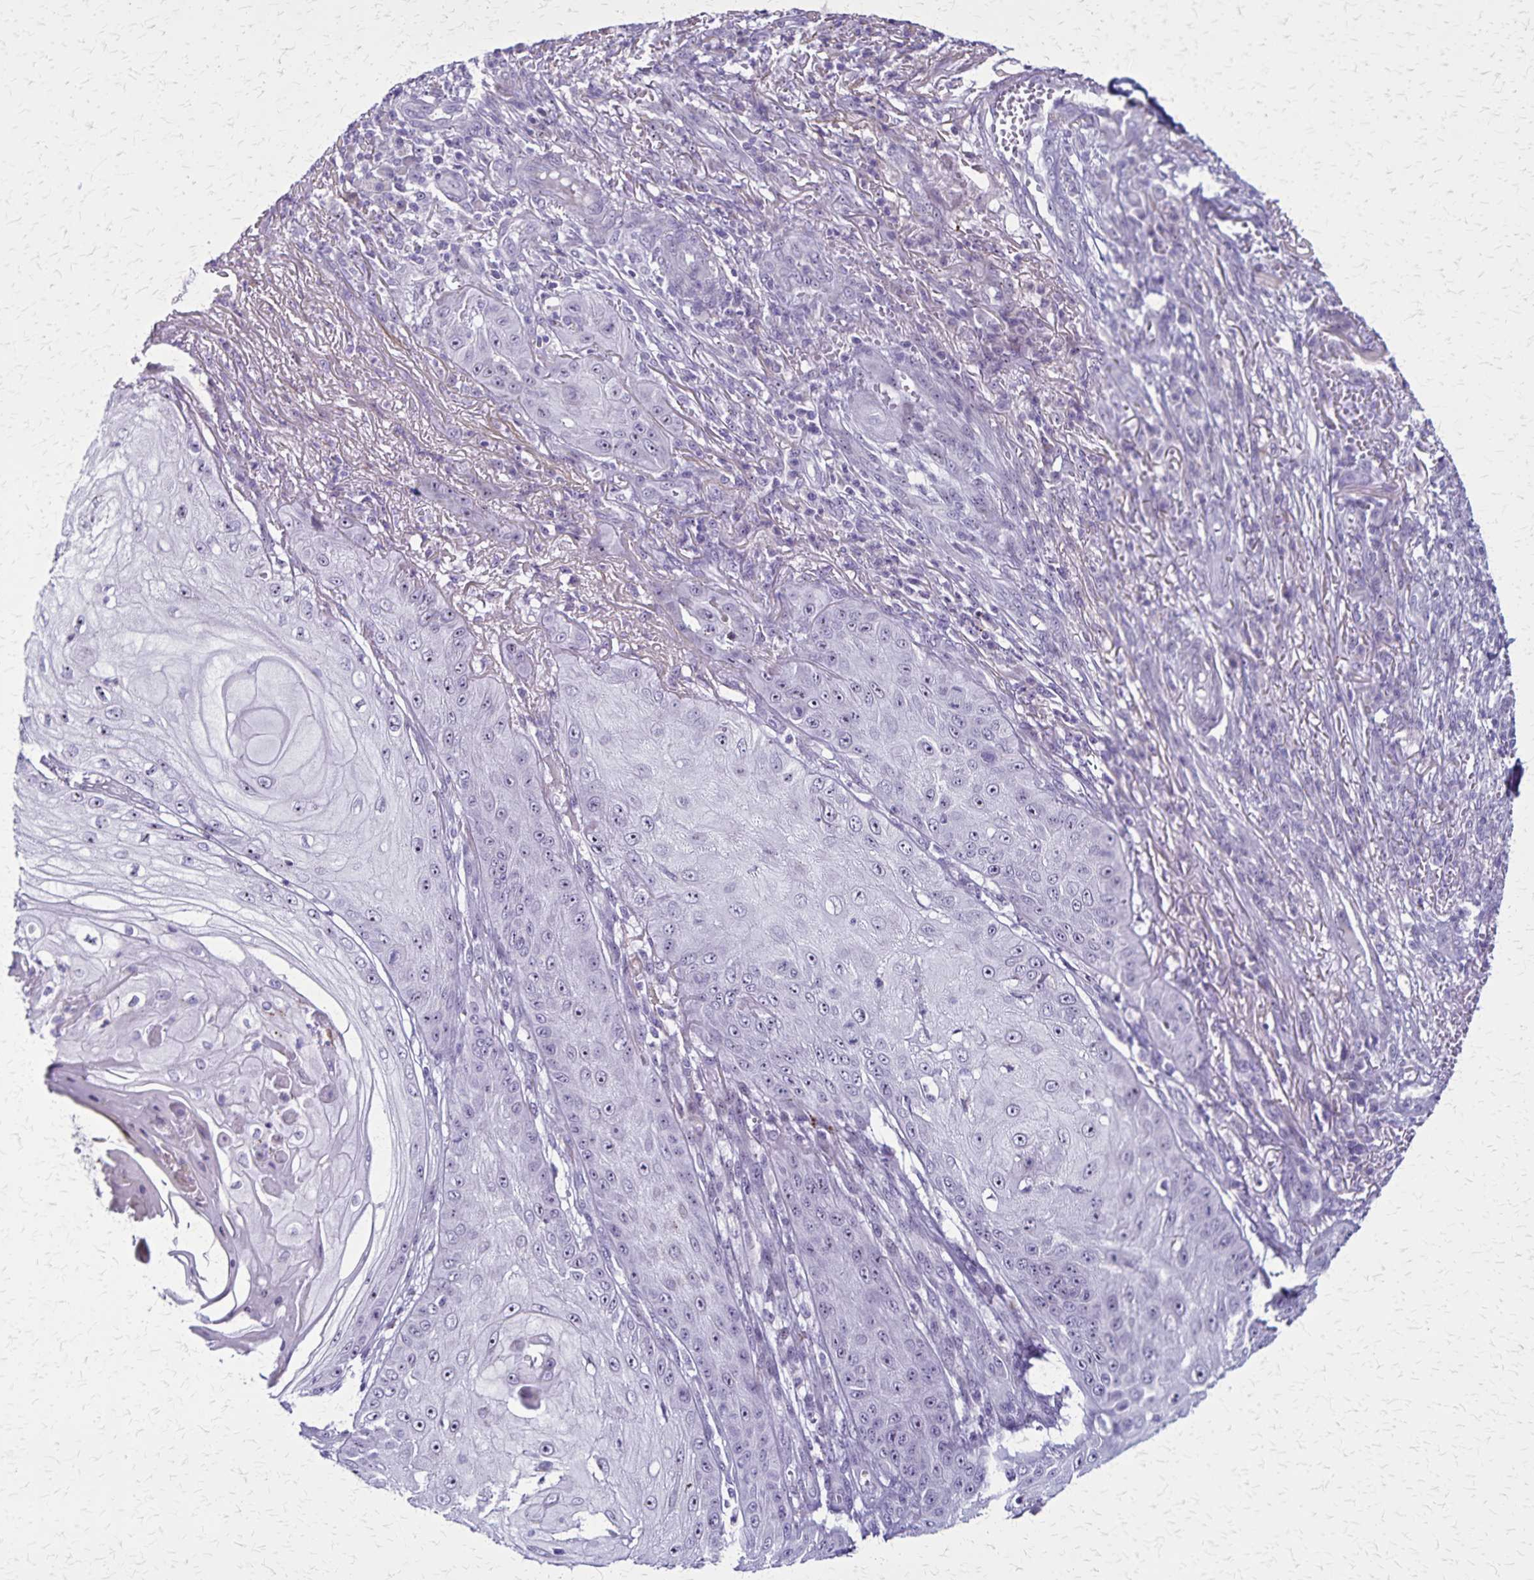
{"staining": {"intensity": "negative", "quantity": "none", "location": "none"}, "tissue": "skin cancer", "cell_type": "Tumor cells", "image_type": "cancer", "snomed": [{"axis": "morphology", "description": "Squamous cell carcinoma, NOS"}, {"axis": "topography", "description": "Skin"}], "caption": "DAB (3,3'-diaminobenzidine) immunohistochemical staining of skin squamous cell carcinoma shows no significant staining in tumor cells.", "gene": "OR51B5", "patient": {"sex": "male", "age": 70}}